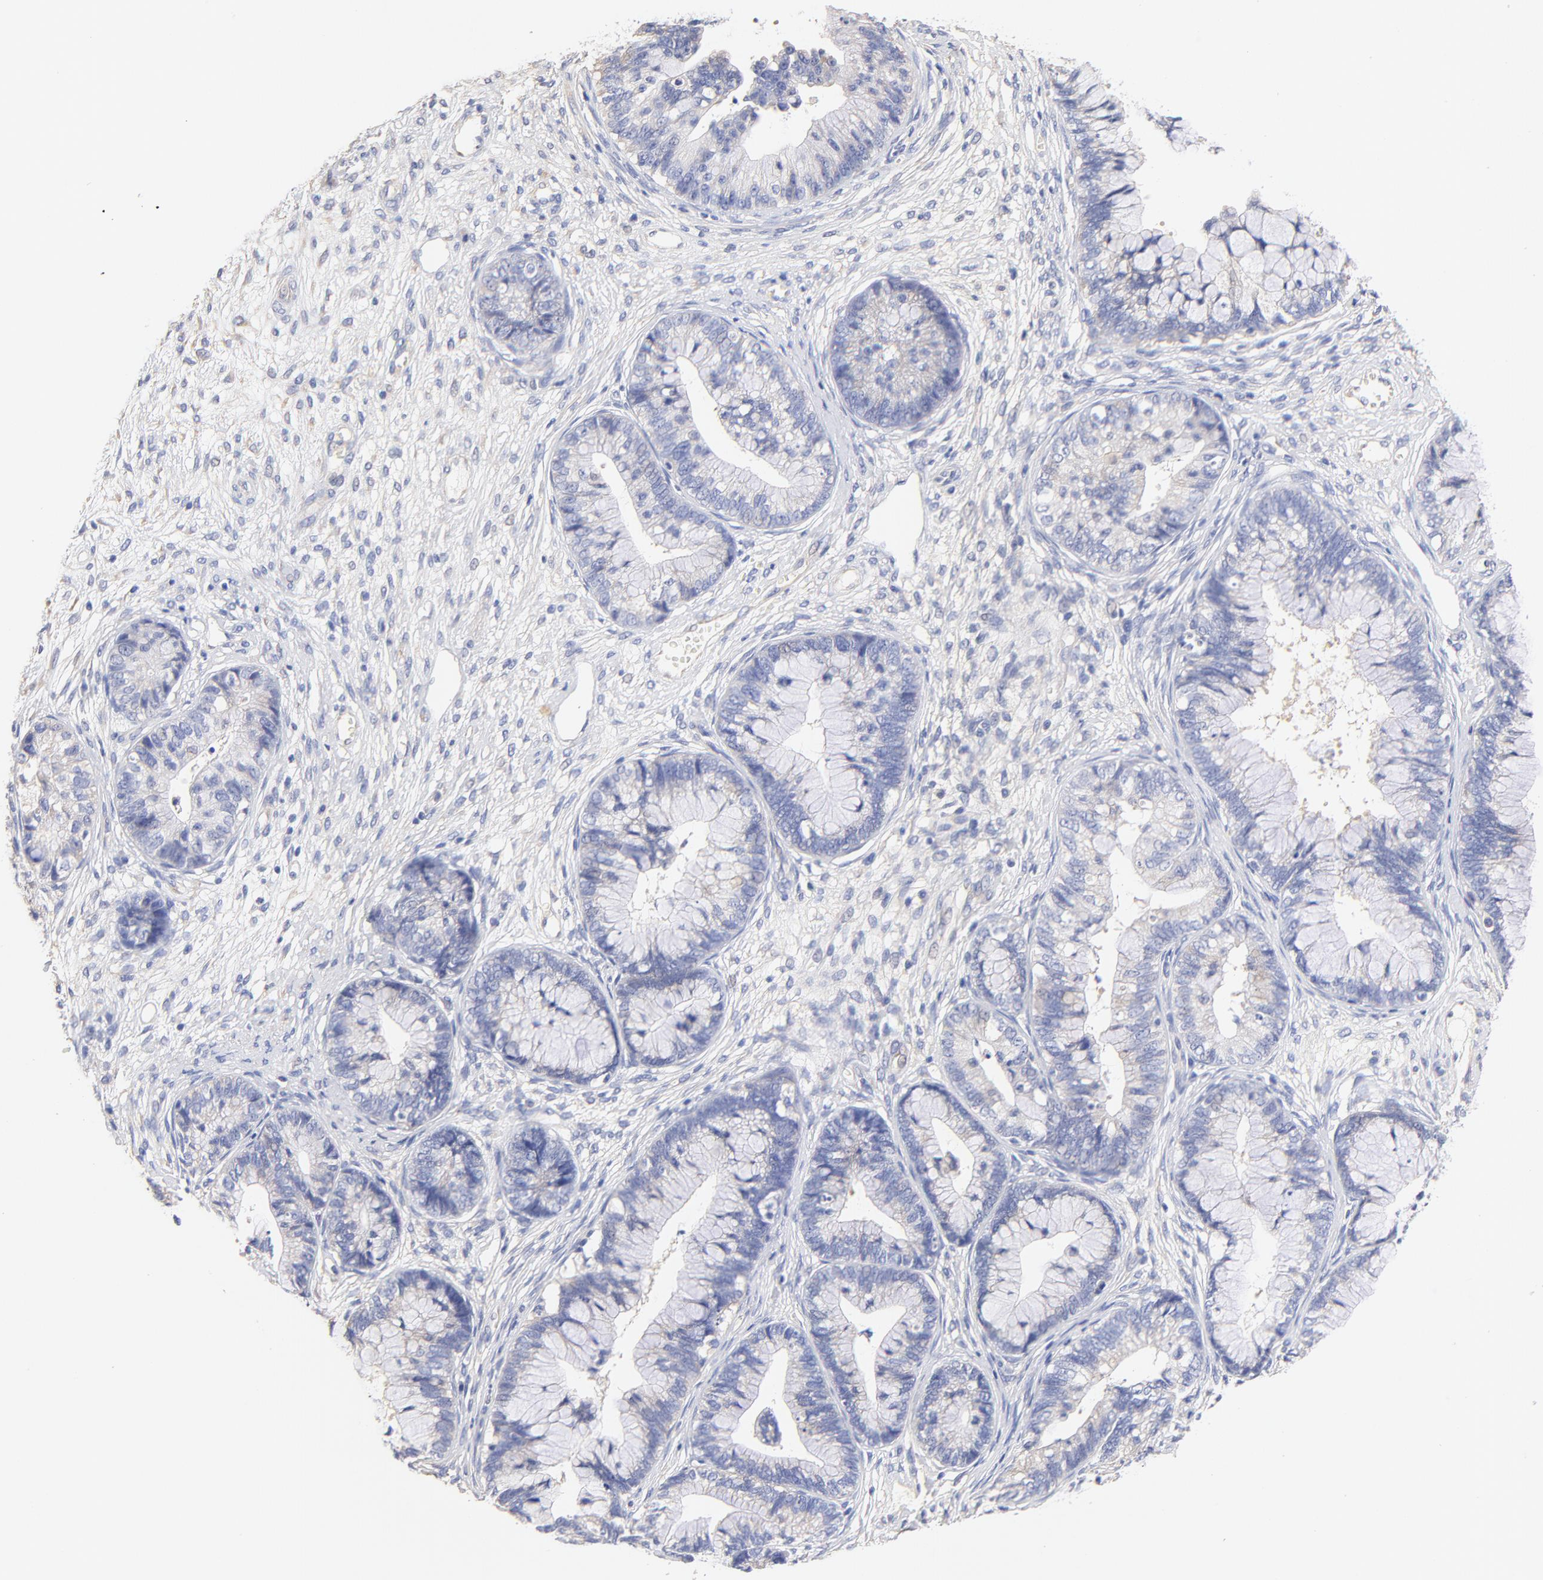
{"staining": {"intensity": "negative", "quantity": "none", "location": "none"}, "tissue": "cervical cancer", "cell_type": "Tumor cells", "image_type": "cancer", "snomed": [{"axis": "morphology", "description": "Adenocarcinoma, NOS"}, {"axis": "topography", "description": "Cervix"}], "caption": "IHC histopathology image of human cervical cancer (adenocarcinoma) stained for a protein (brown), which shows no positivity in tumor cells.", "gene": "HS3ST1", "patient": {"sex": "female", "age": 44}}